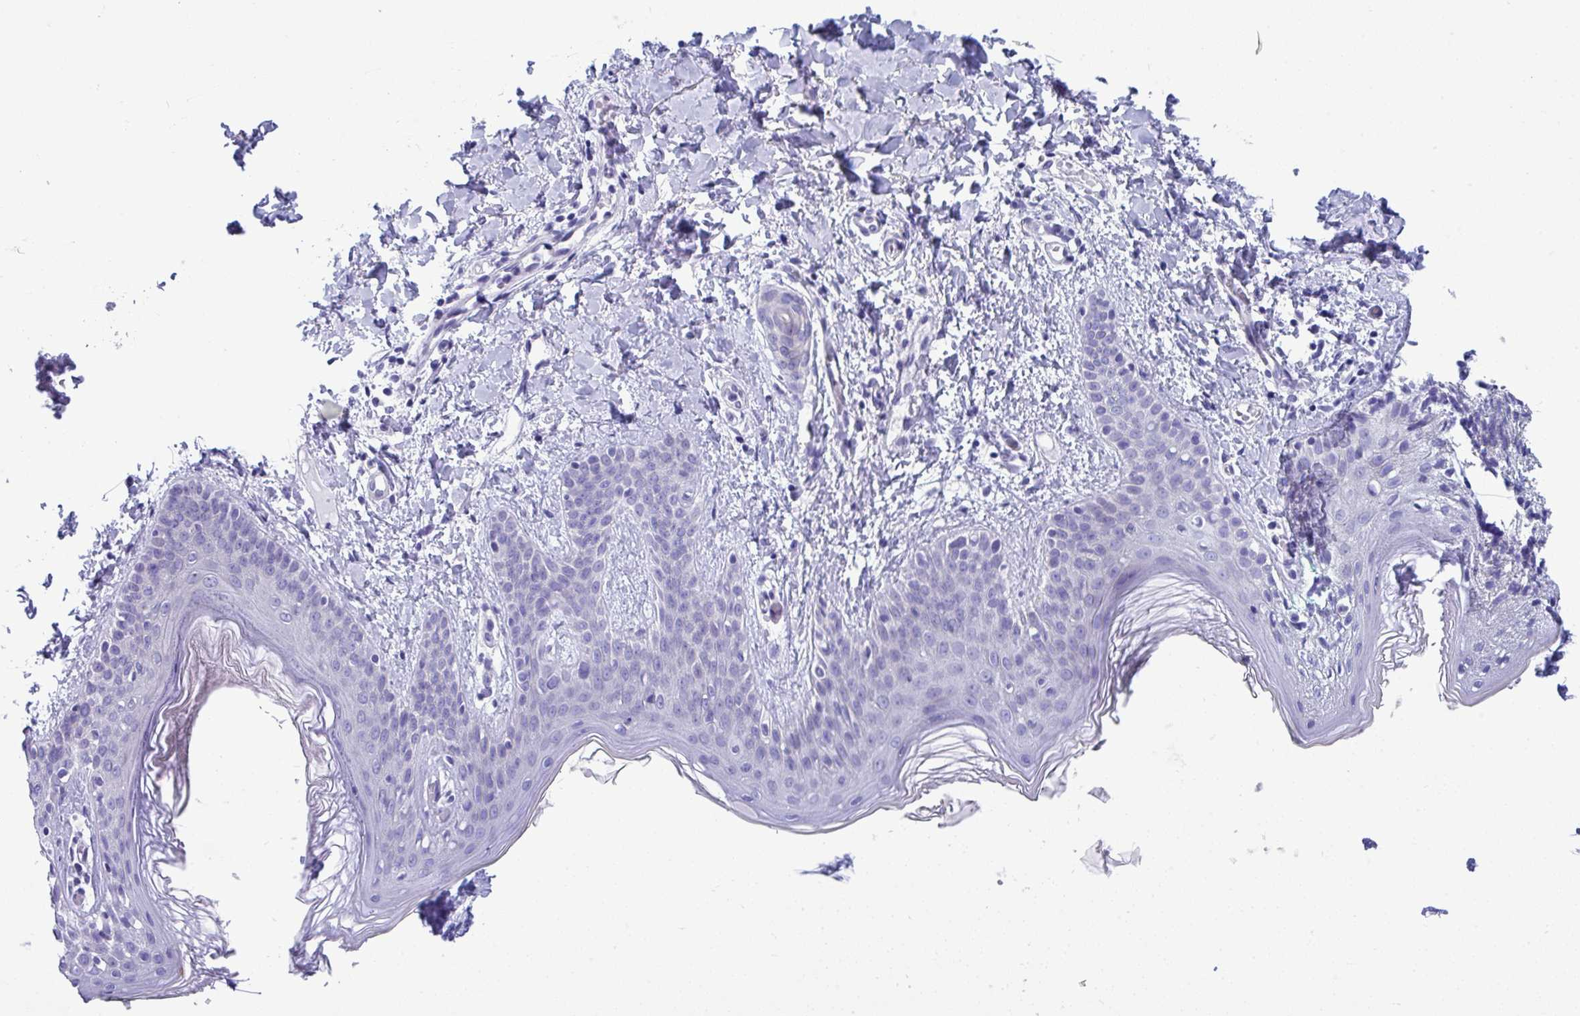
{"staining": {"intensity": "negative", "quantity": "none", "location": "none"}, "tissue": "skin", "cell_type": "Fibroblasts", "image_type": "normal", "snomed": [{"axis": "morphology", "description": "Normal tissue, NOS"}, {"axis": "topography", "description": "Skin"}], "caption": "Immunohistochemistry (IHC) micrograph of normal skin: skin stained with DAB shows no significant protein expression in fibroblasts.", "gene": "ISL1", "patient": {"sex": "male", "age": 16}}